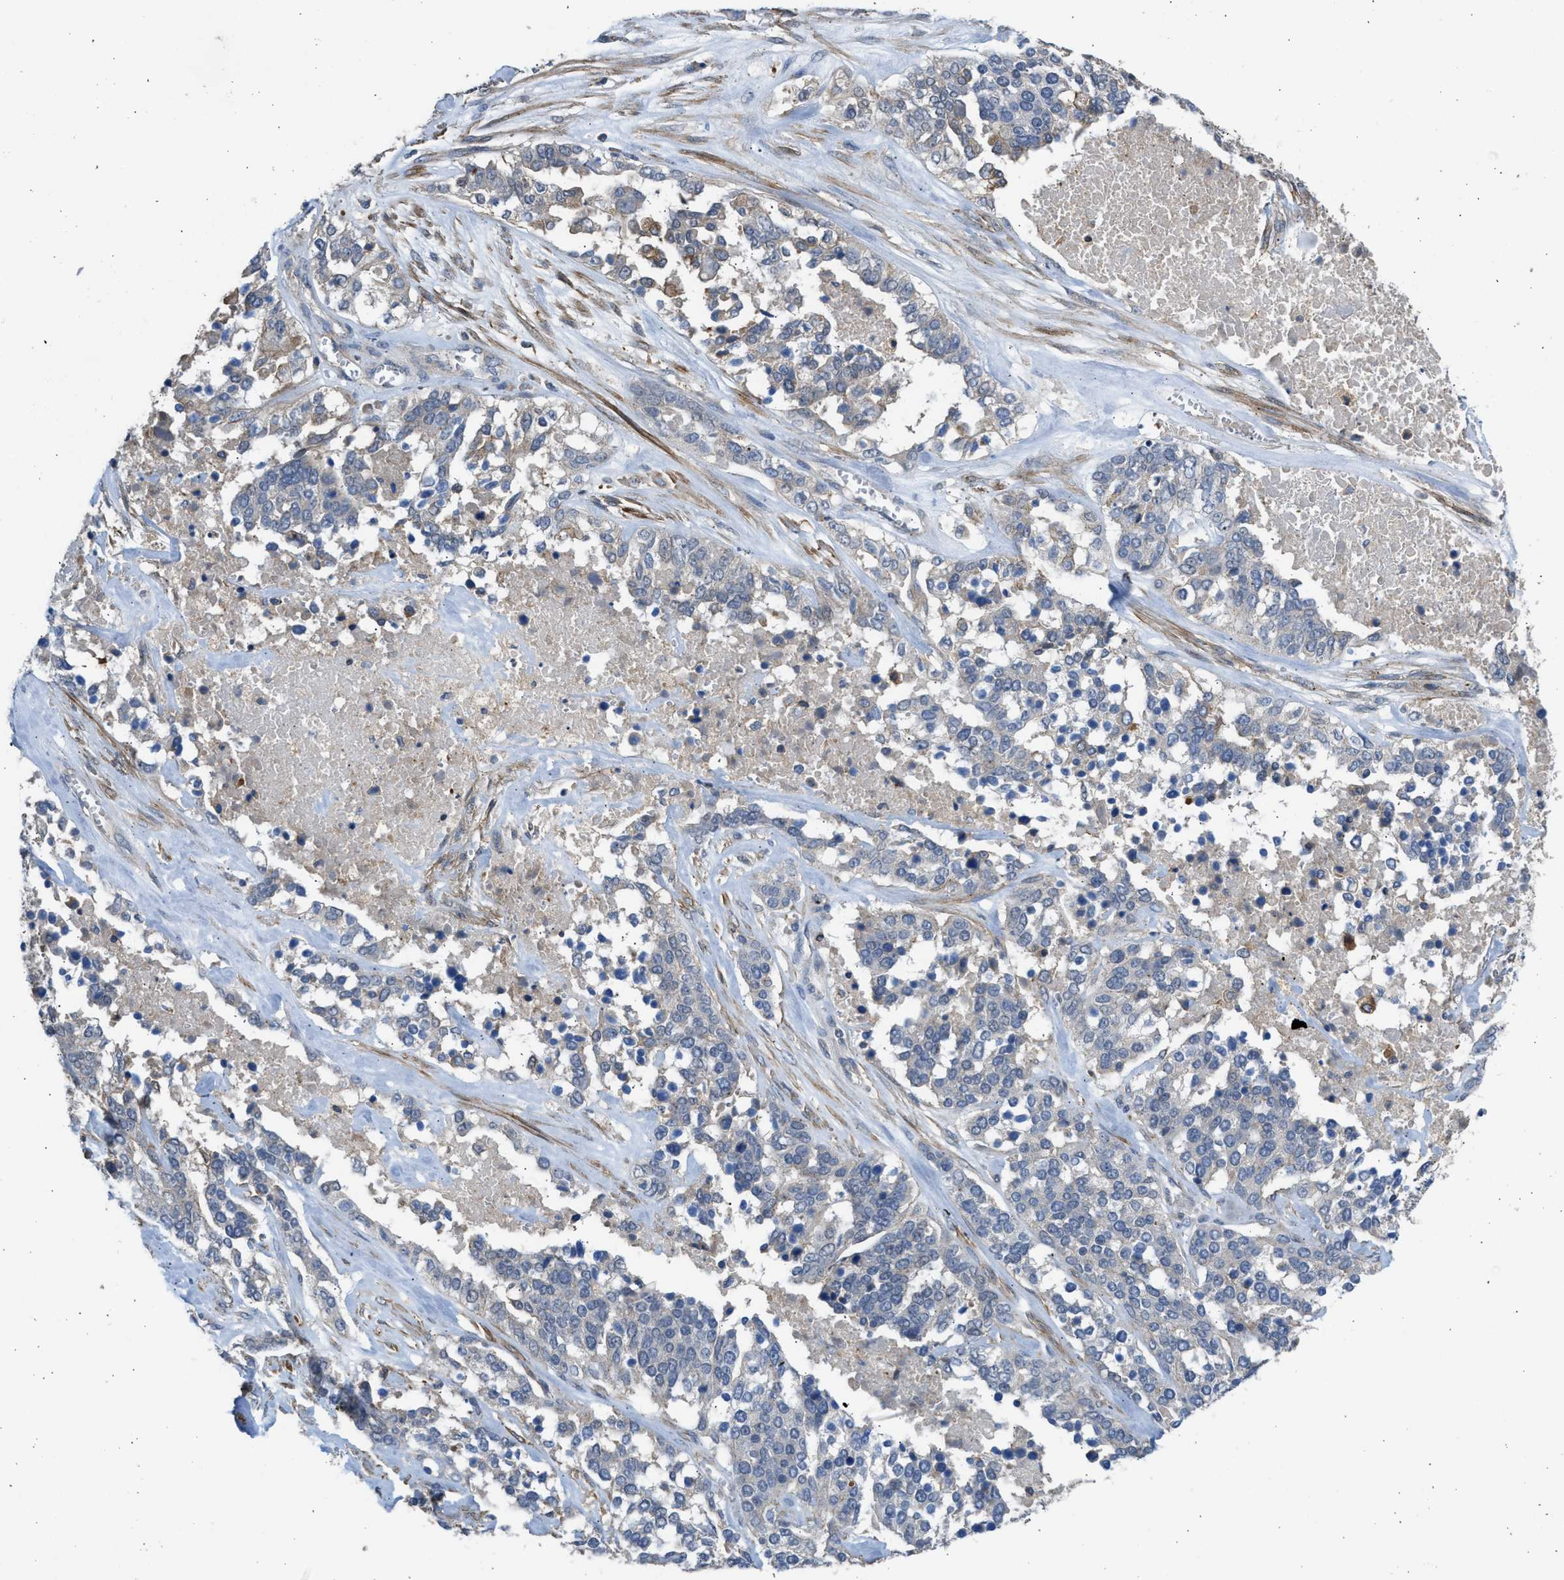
{"staining": {"intensity": "negative", "quantity": "none", "location": "none"}, "tissue": "ovarian cancer", "cell_type": "Tumor cells", "image_type": "cancer", "snomed": [{"axis": "morphology", "description": "Cystadenocarcinoma, serous, NOS"}, {"axis": "topography", "description": "Ovary"}], "caption": "Protein analysis of serous cystadenocarcinoma (ovarian) exhibits no significant positivity in tumor cells. Brightfield microscopy of IHC stained with DAB (brown) and hematoxylin (blue), captured at high magnification.", "gene": "PCNX3", "patient": {"sex": "female", "age": 44}}